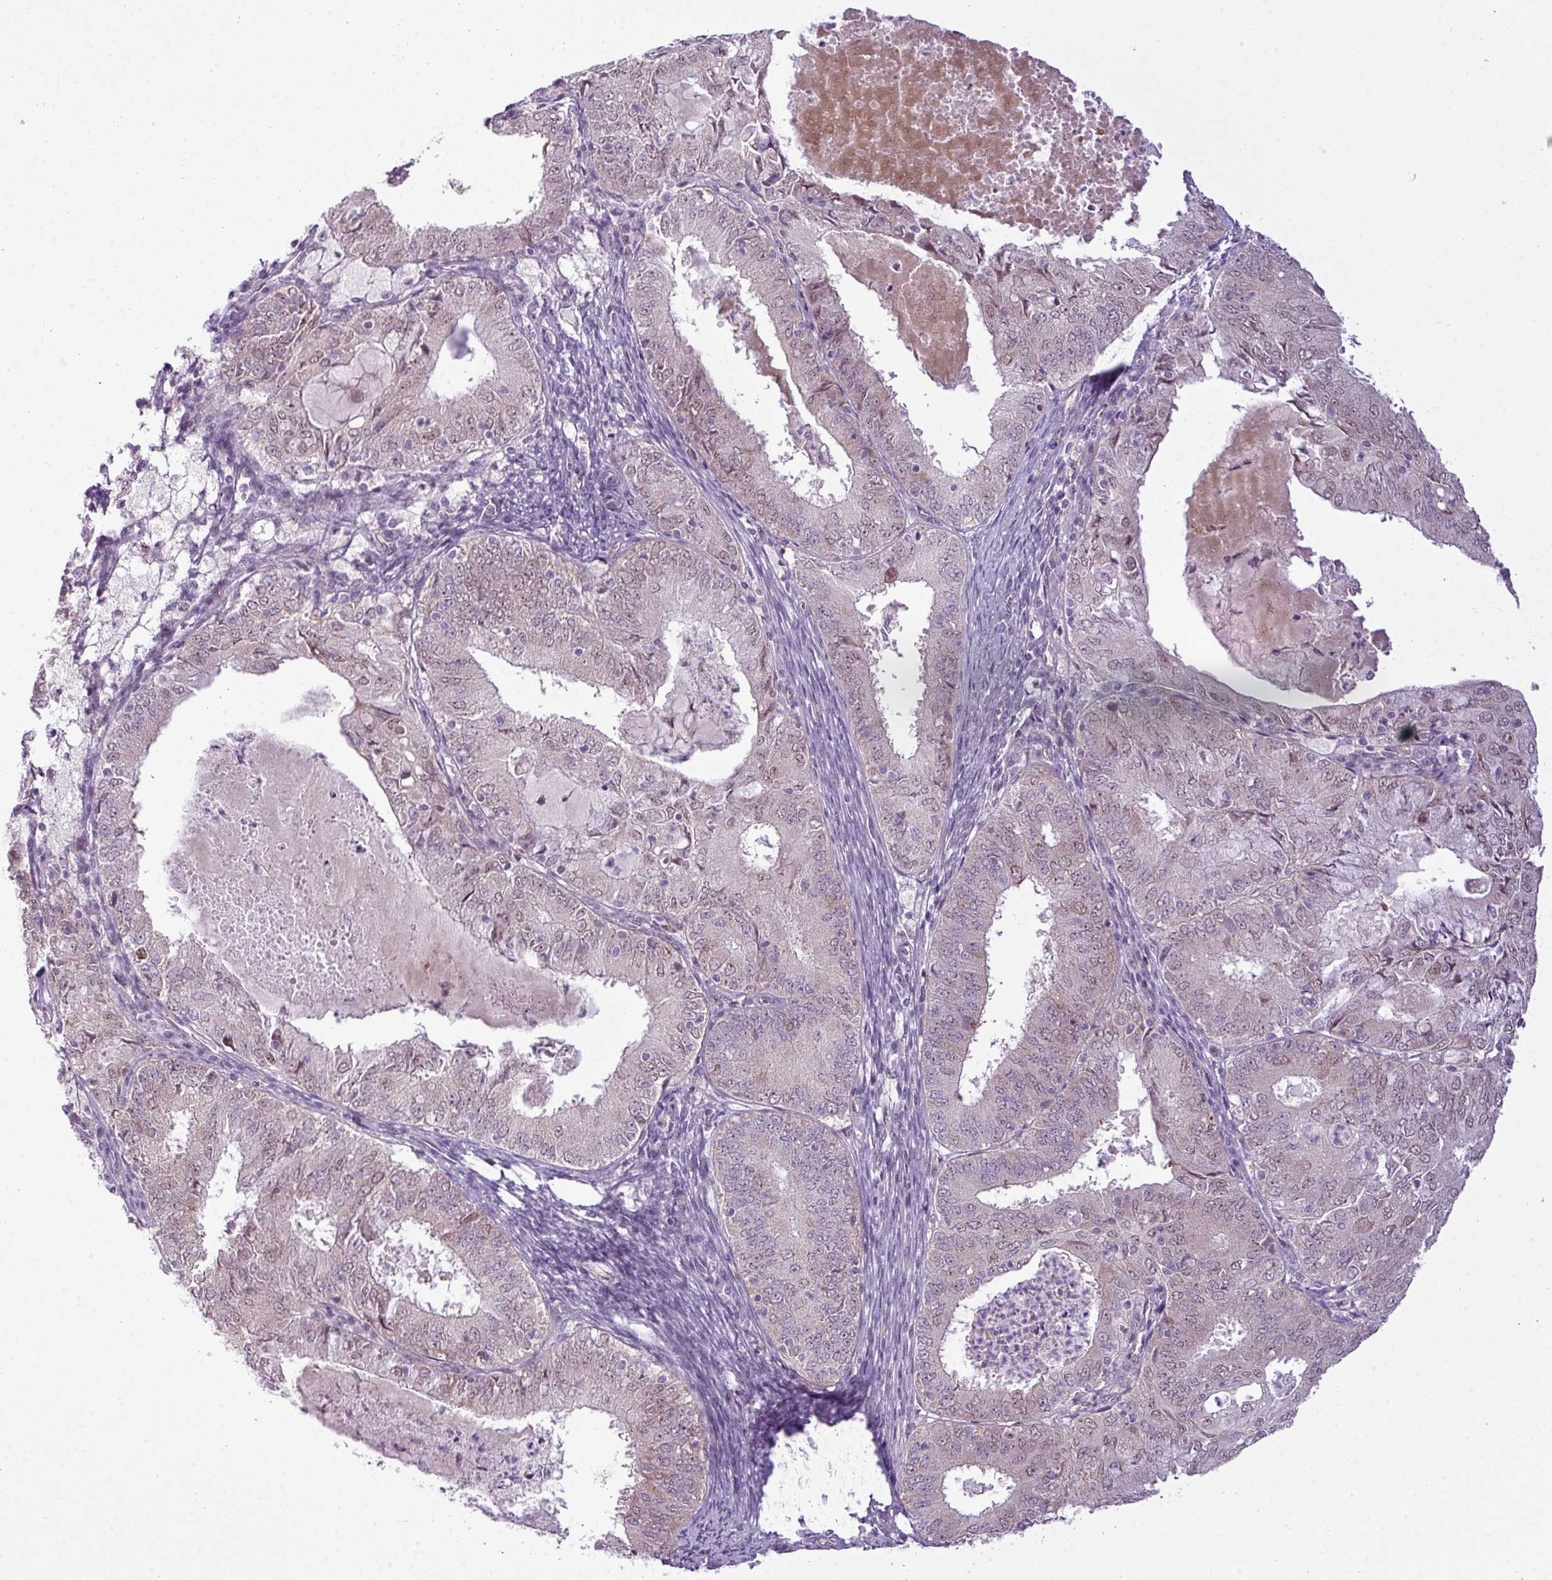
{"staining": {"intensity": "weak", "quantity": "25%-75%", "location": "cytoplasmic/membranous,nuclear"}, "tissue": "endometrial cancer", "cell_type": "Tumor cells", "image_type": "cancer", "snomed": [{"axis": "morphology", "description": "Adenocarcinoma, NOS"}, {"axis": "topography", "description": "Endometrium"}], "caption": "Protein expression analysis of endometrial cancer (adenocarcinoma) displays weak cytoplasmic/membranous and nuclear positivity in about 25%-75% of tumor cells.", "gene": "MAK16", "patient": {"sex": "female", "age": 57}}